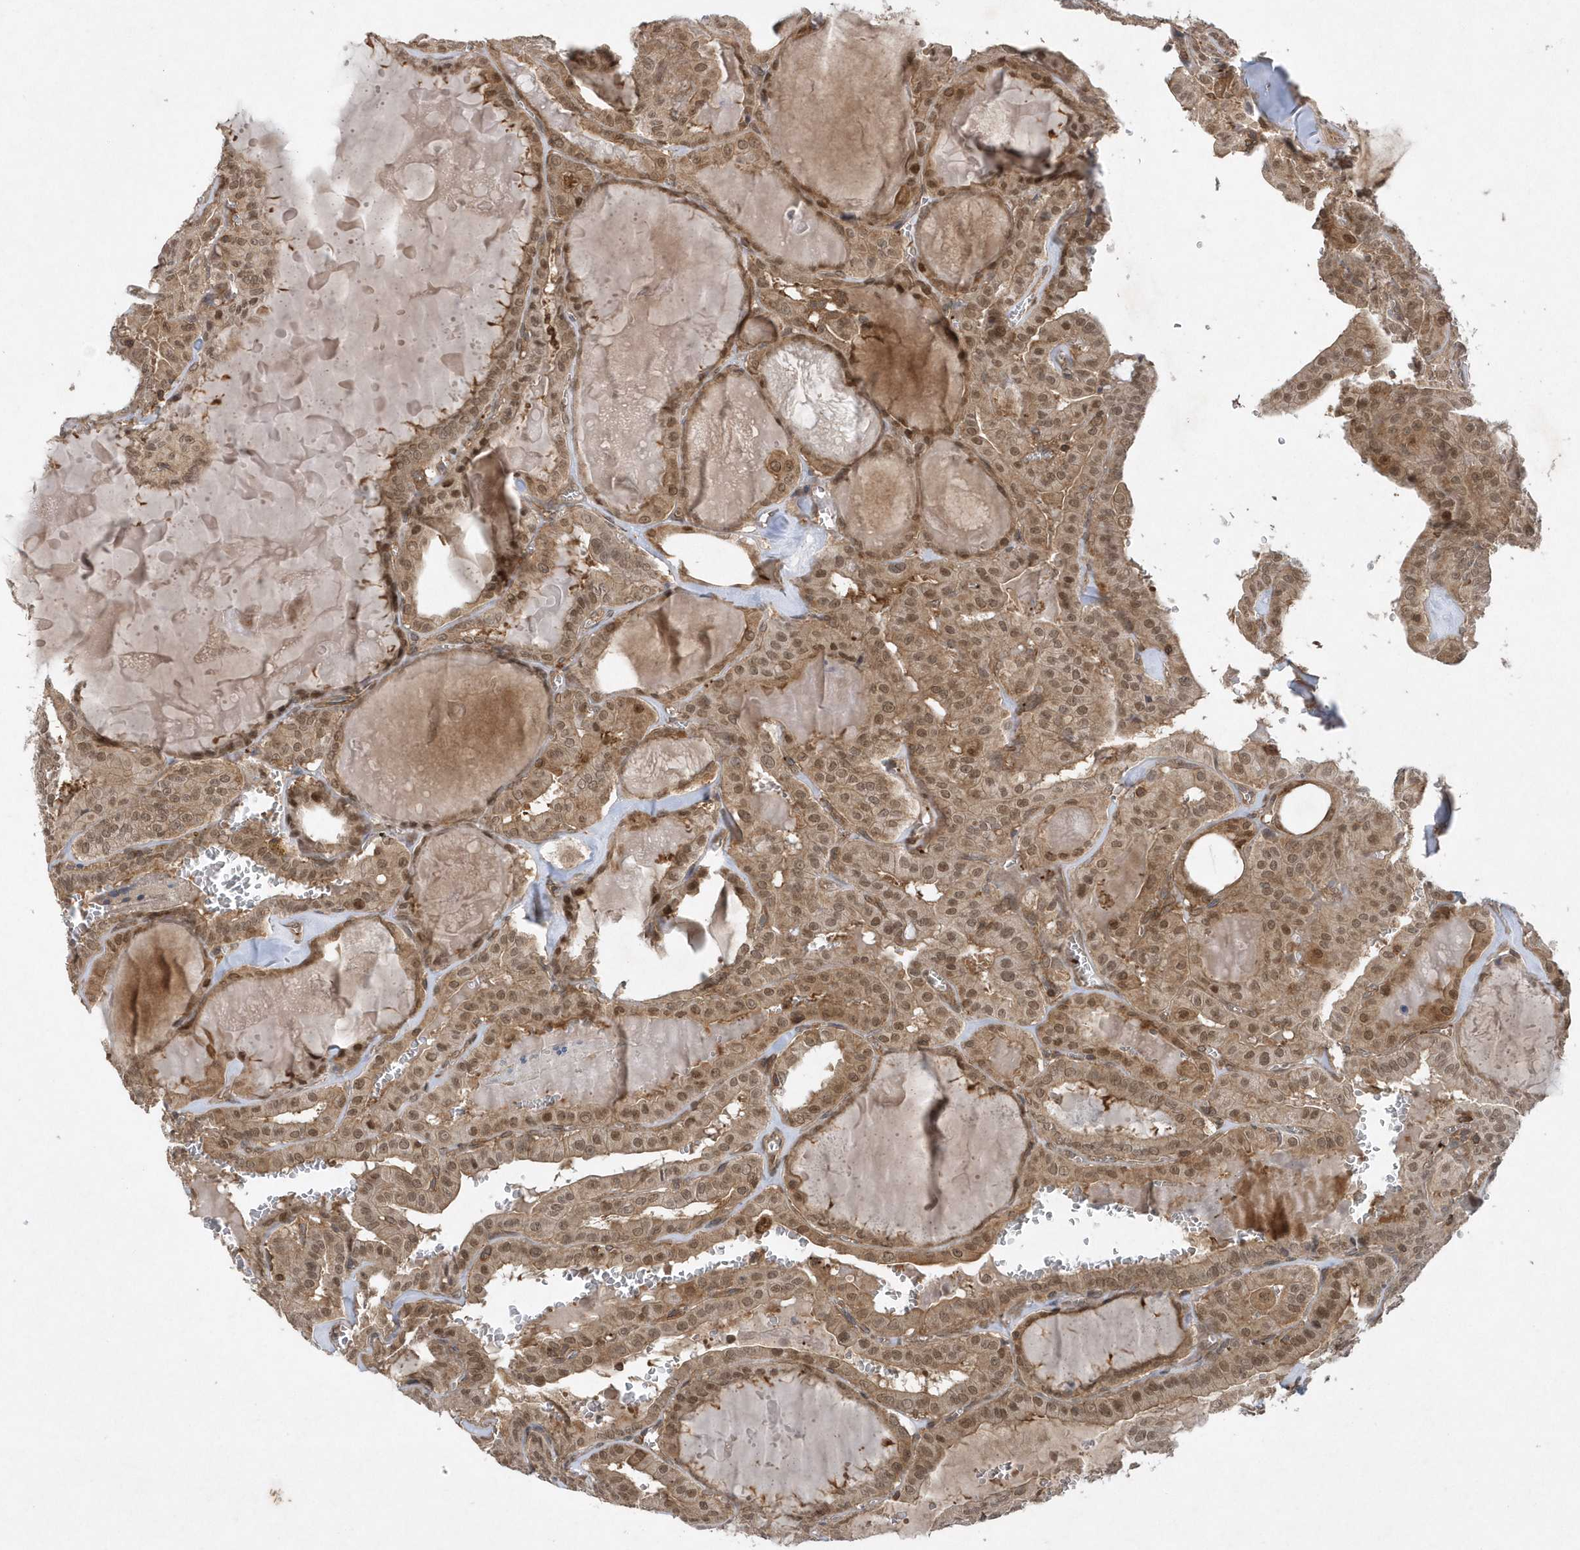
{"staining": {"intensity": "moderate", "quantity": ">75%", "location": "cytoplasmic/membranous,nuclear"}, "tissue": "thyroid cancer", "cell_type": "Tumor cells", "image_type": "cancer", "snomed": [{"axis": "morphology", "description": "Papillary adenocarcinoma, NOS"}, {"axis": "topography", "description": "Thyroid gland"}], "caption": "There is medium levels of moderate cytoplasmic/membranous and nuclear positivity in tumor cells of thyroid cancer, as demonstrated by immunohistochemical staining (brown color).", "gene": "ACYP1", "patient": {"sex": "male", "age": 52}}